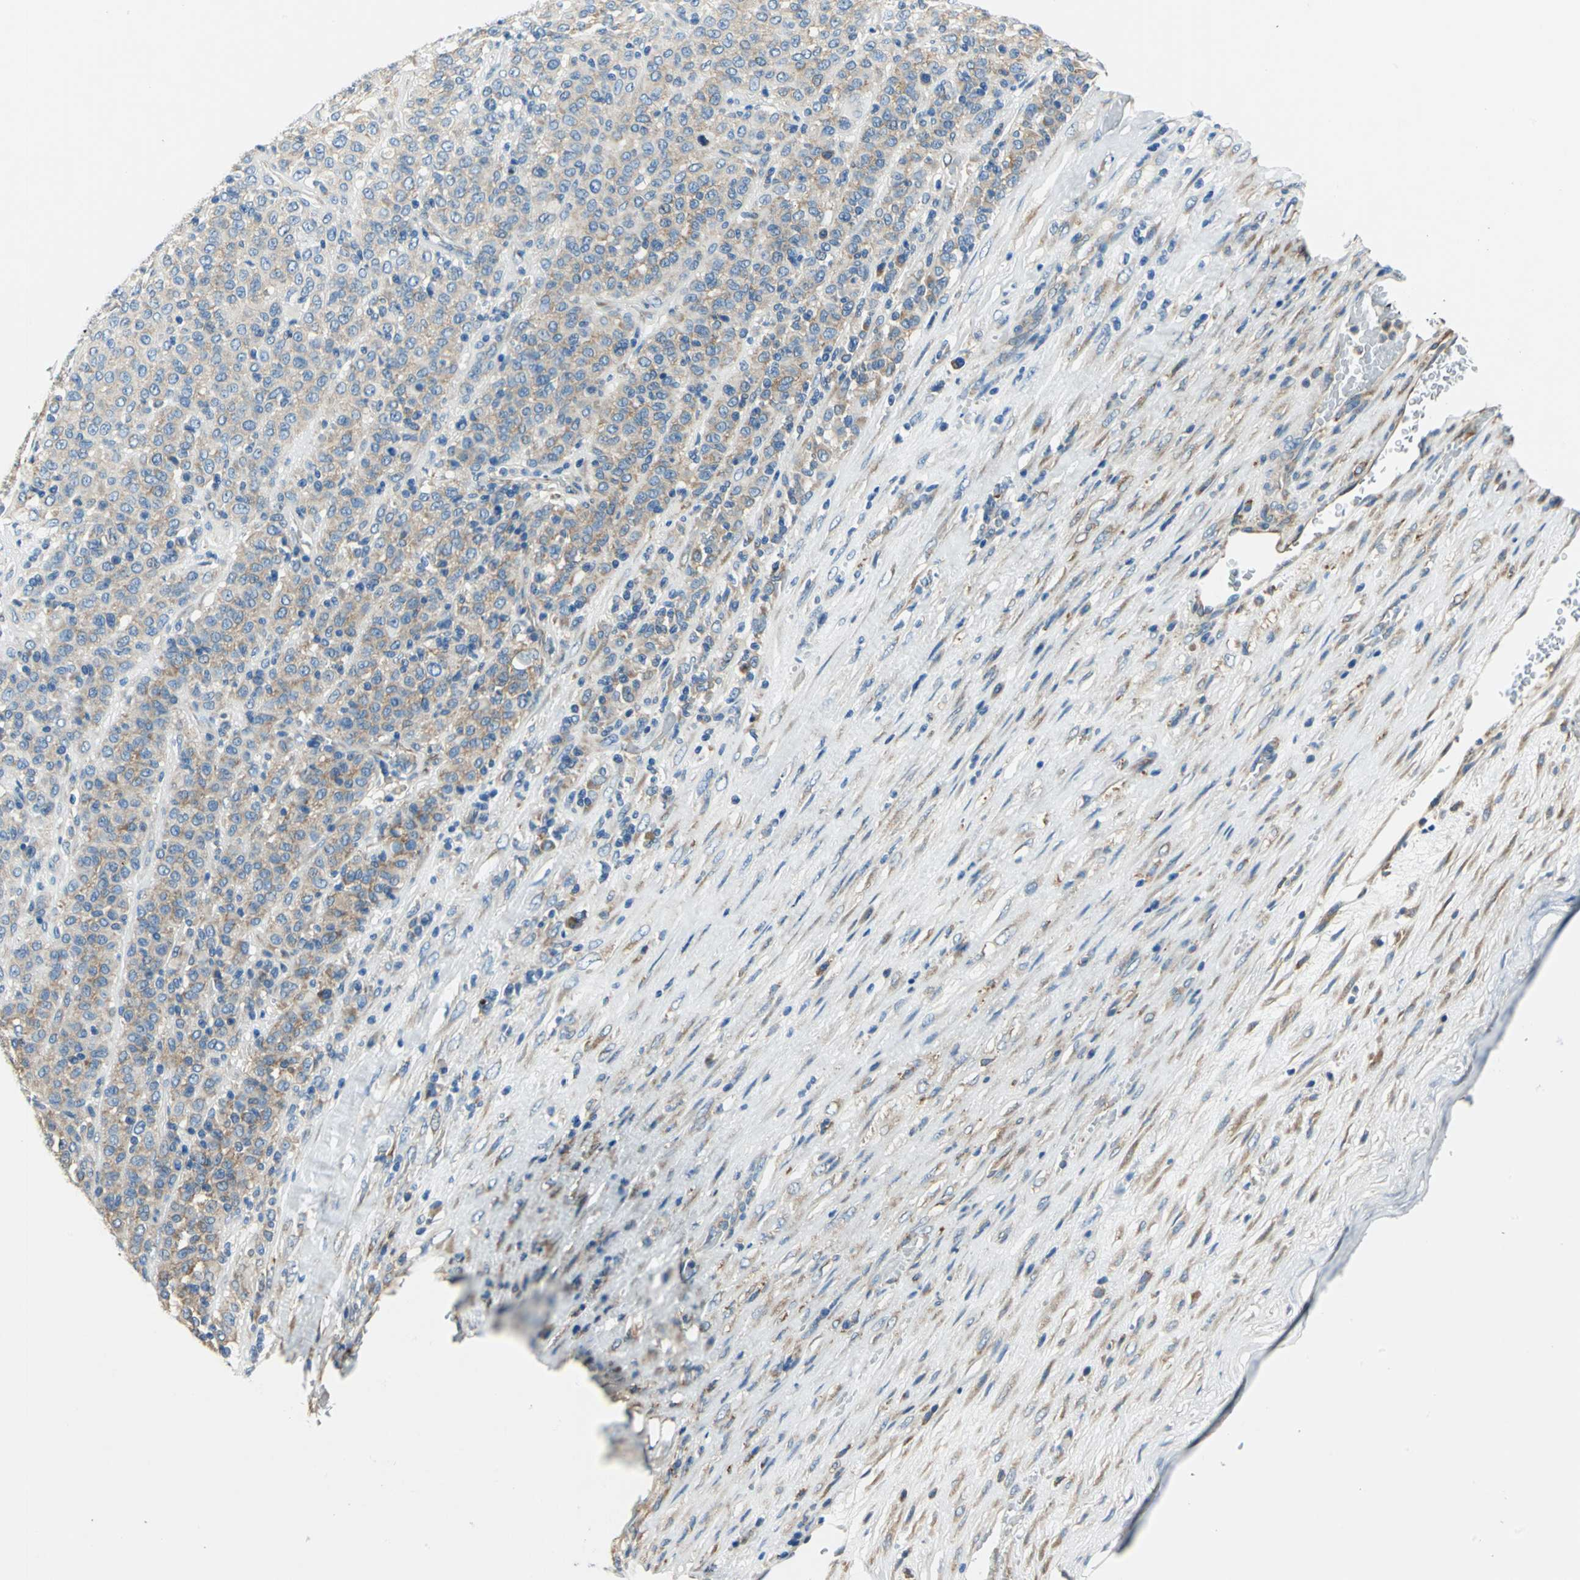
{"staining": {"intensity": "moderate", "quantity": ">75%", "location": "cytoplasmic/membranous"}, "tissue": "melanoma", "cell_type": "Tumor cells", "image_type": "cancer", "snomed": [{"axis": "morphology", "description": "Malignant melanoma, Metastatic site"}, {"axis": "topography", "description": "Pancreas"}], "caption": "Immunohistochemistry of human malignant melanoma (metastatic site) displays medium levels of moderate cytoplasmic/membranous expression in about >75% of tumor cells.", "gene": "TRIM25", "patient": {"sex": "female", "age": 30}}